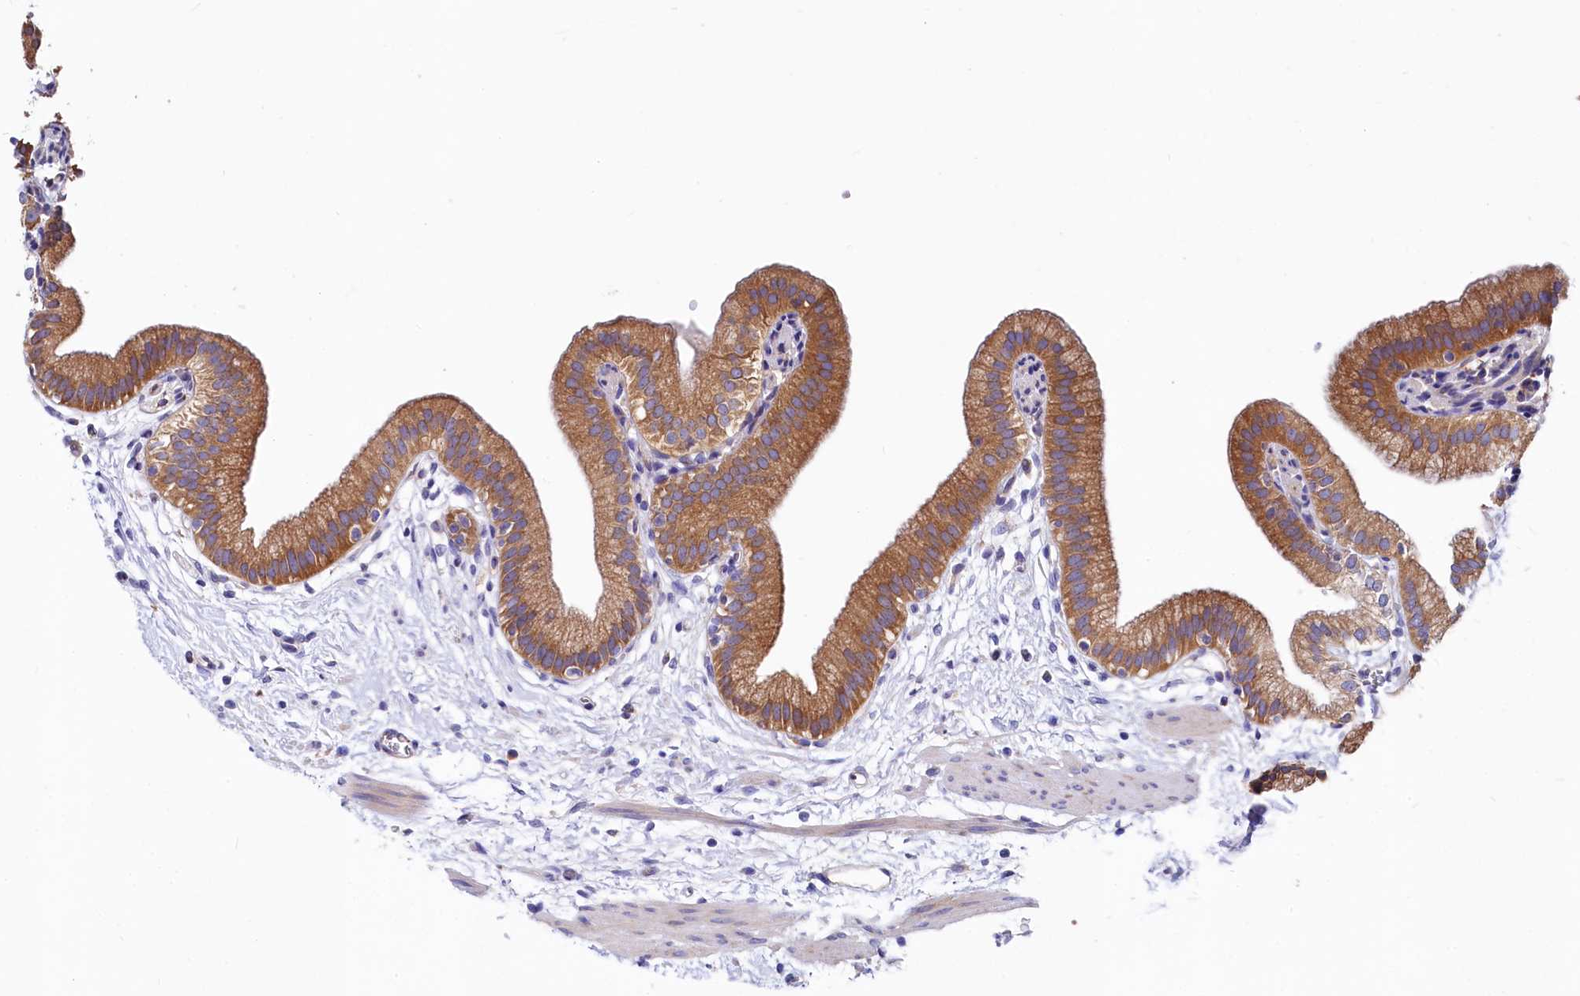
{"staining": {"intensity": "moderate", "quantity": ">75%", "location": "cytoplasmic/membranous"}, "tissue": "gallbladder", "cell_type": "Glandular cells", "image_type": "normal", "snomed": [{"axis": "morphology", "description": "Normal tissue, NOS"}, {"axis": "topography", "description": "Gallbladder"}], "caption": "Moderate cytoplasmic/membranous protein staining is appreciated in about >75% of glandular cells in gallbladder. (IHC, brightfield microscopy, high magnification).", "gene": "QARS1", "patient": {"sex": "male", "age": 55}}